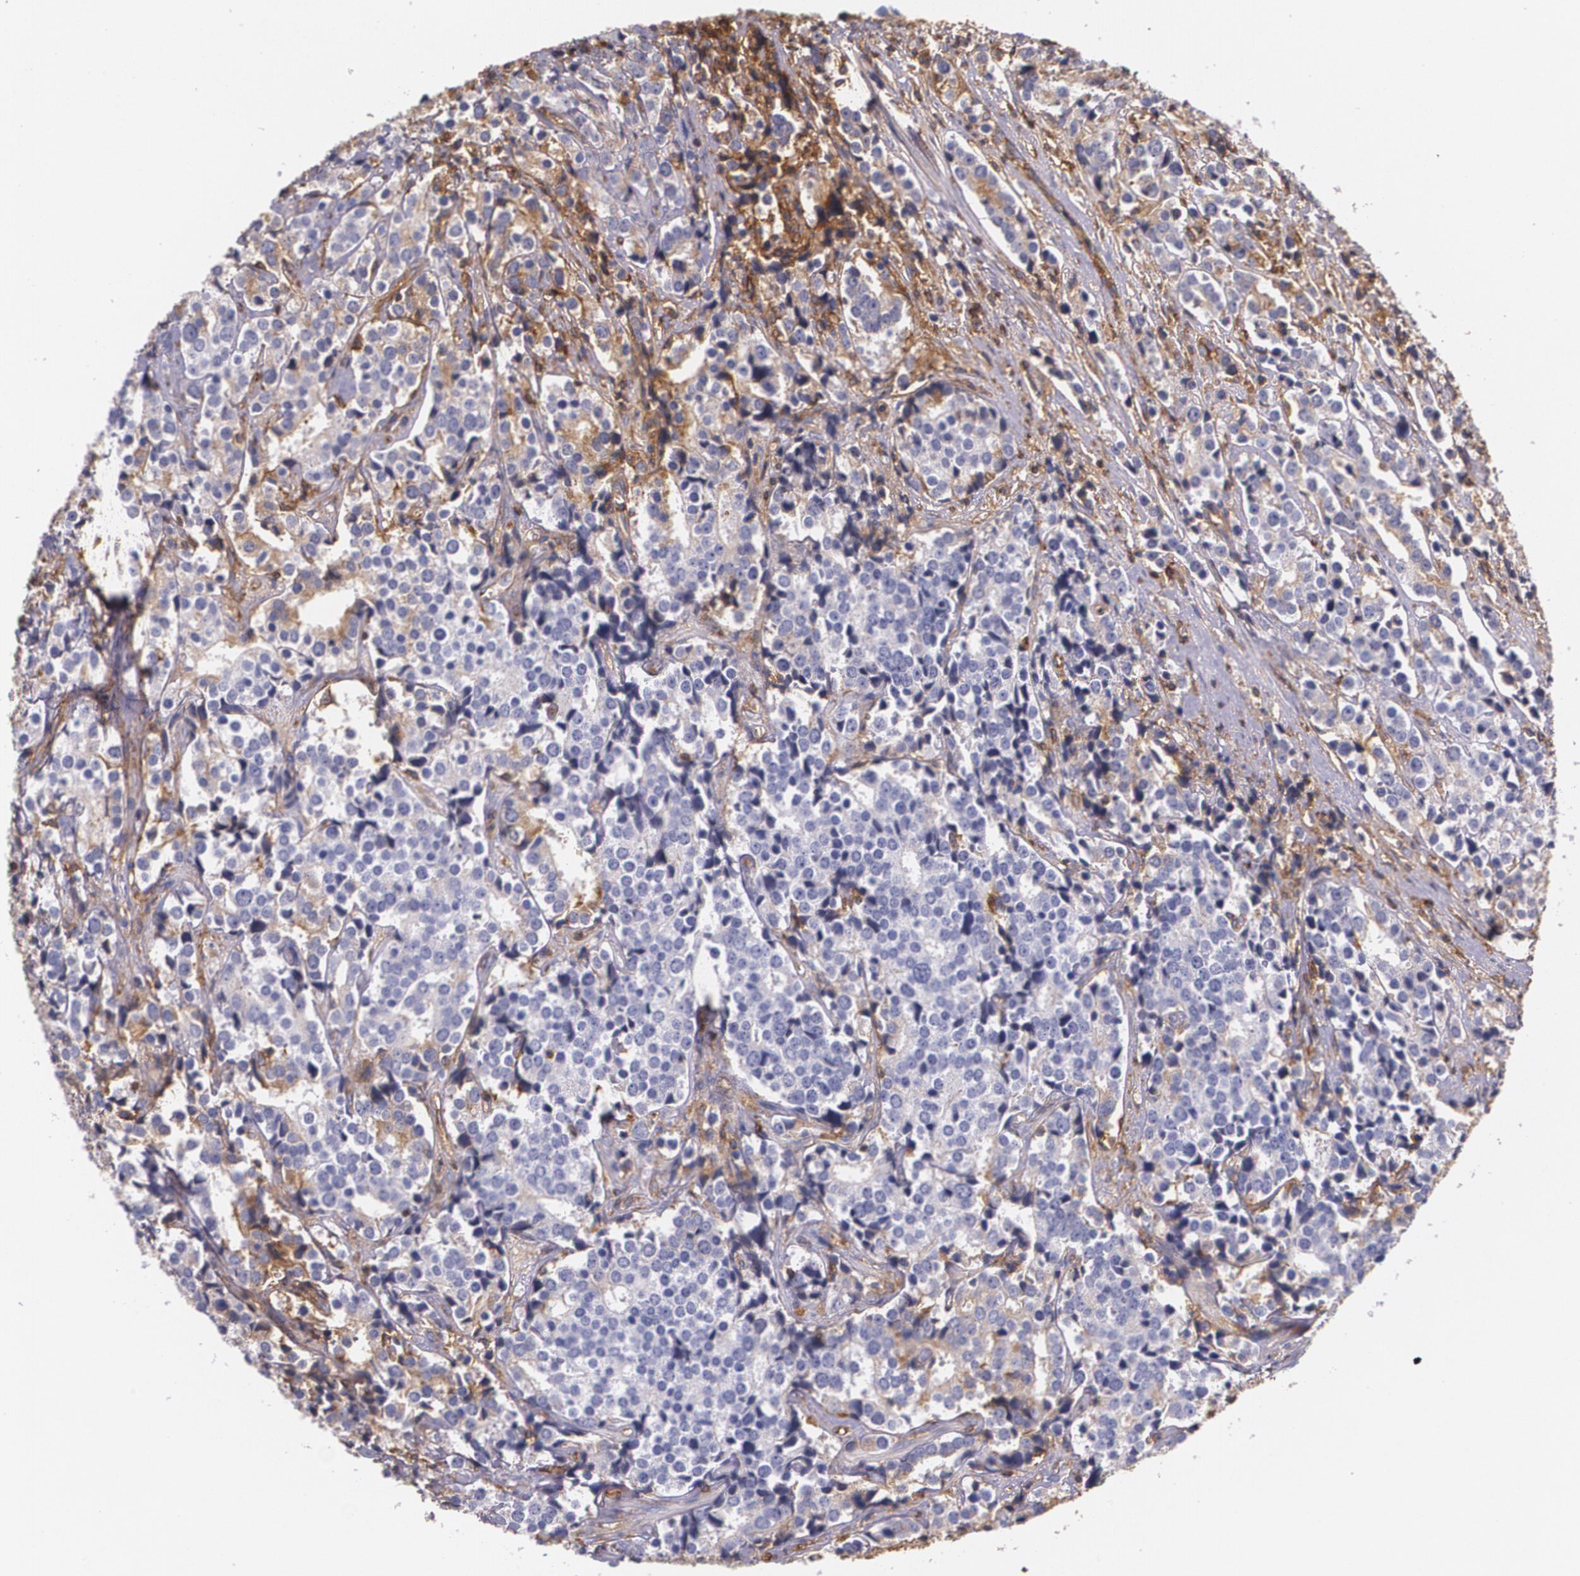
{"staining": {"intensity": "negative", "quantity": "none", "location": "none"}, "tissue": "prostate cancer", "cell_type": "Tumor cells", "image_type": "cancer", "snomed": [{"axis": "morphology", "description": "Adenocarcinoma, High grade"}, {"axis": "topography", "description": "Prostate"}], "caption": "Immunohistochemistry histopathology image of neoplastic tissue: human high-grade adenocarcinoma (prostate) stained with DAB reveals no significant protein staining in tumor cells.", "gene": "B2M", "patient": {"sex": "male", "age": 71}}